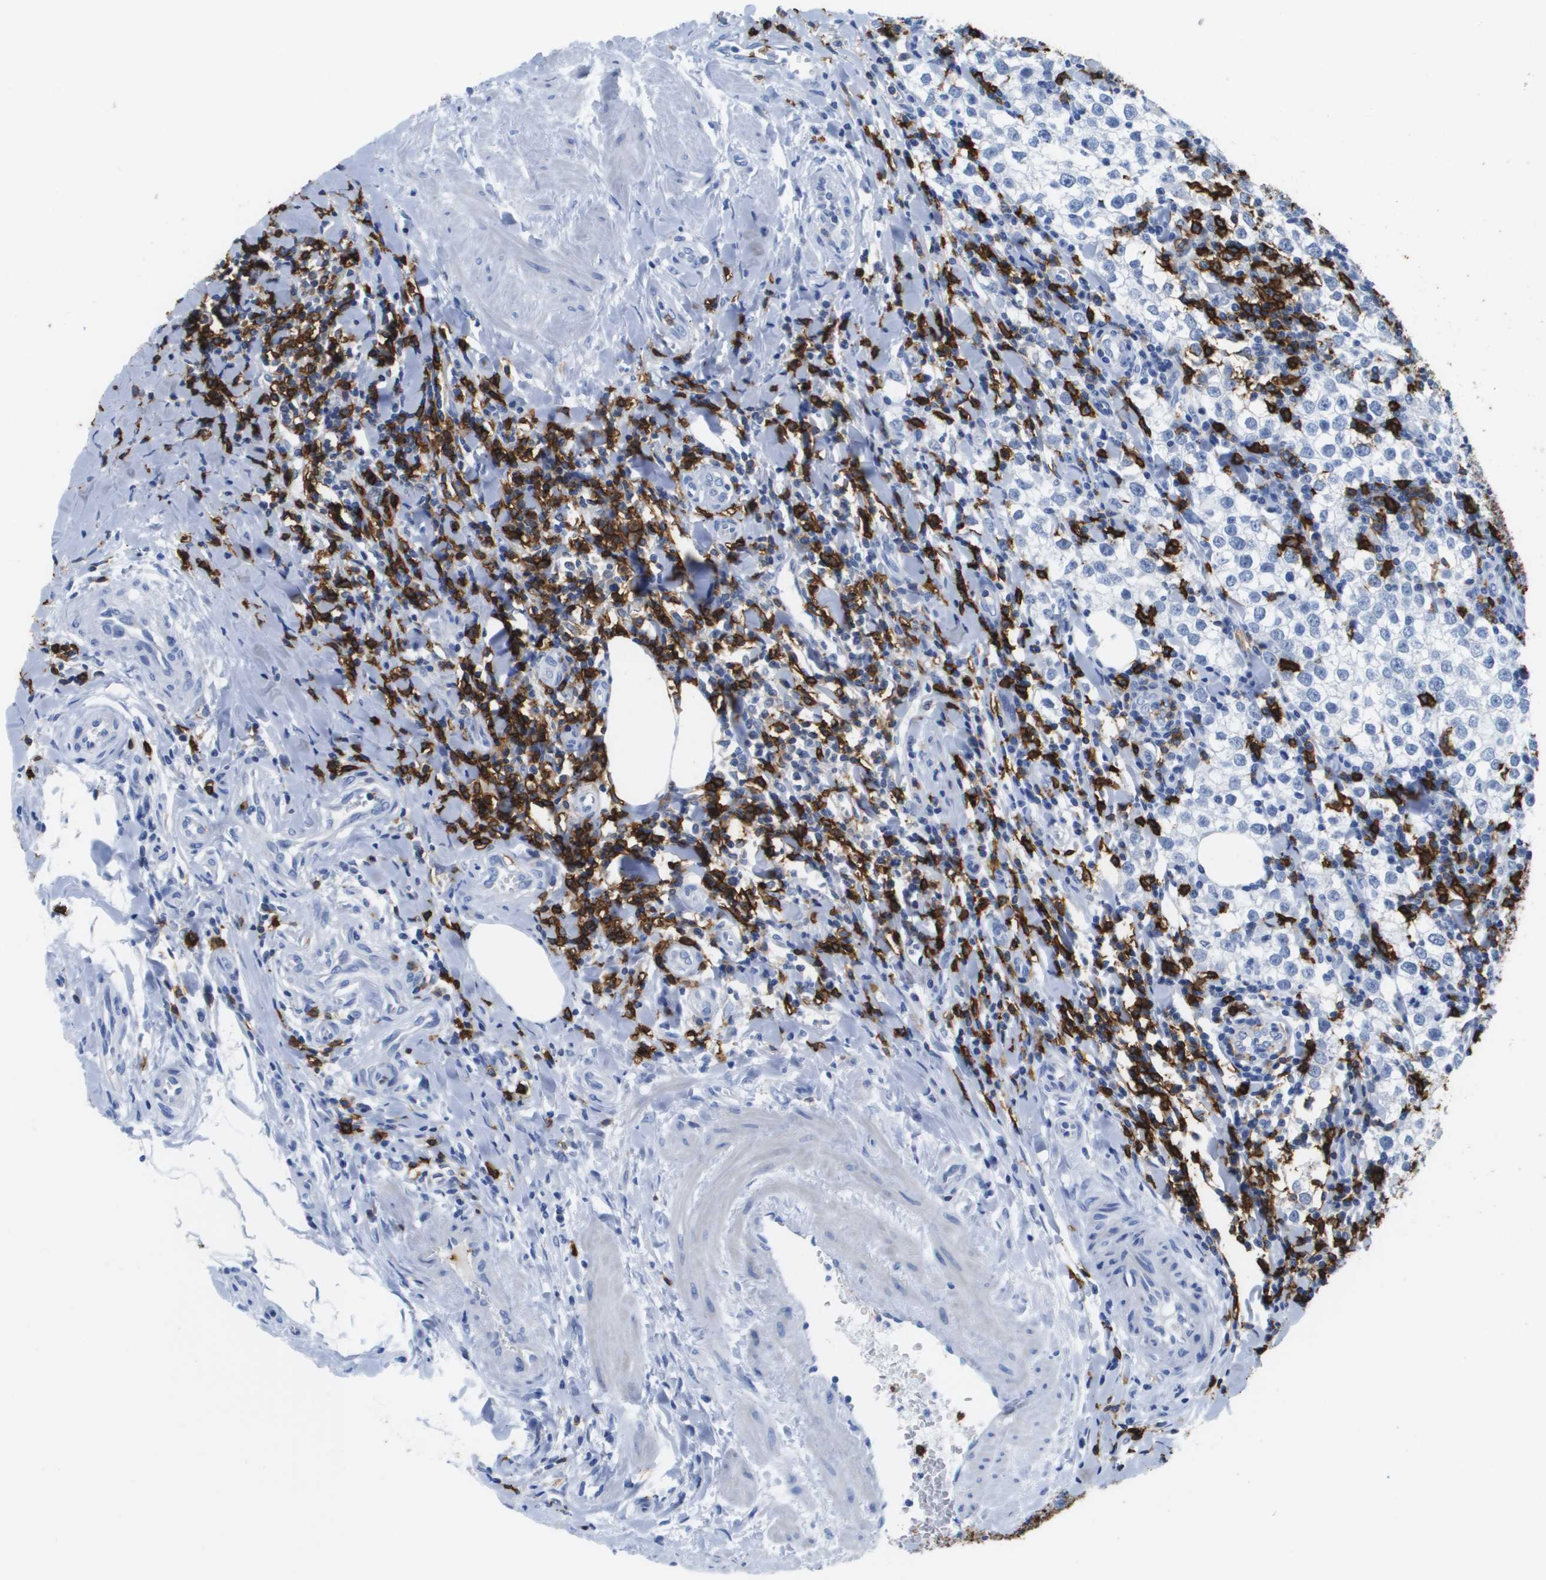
{"staining": {"intensity": "negative", "quantity": "none", "location": "none"}, "tissue": "testis cancer", "cell_type": "Tumor cells", "image_type": "cancer", "snomed": [{"axis": "morphology", "description": "Seminoma, NOS"}, {"axis": "morphology", "description": "Carcinoma, Embryonal, NOS"}, {"axis": "topography", "description": "Testis"}], "caption": "An image of testis cancer stained for a protein exhibits no brown staining in tumor cells. (Brightfield microscopy of DAB (3,3'-diaminobenzidine) IHC at high magnification).", "gene": "MS4A1", "patient": {"sex": "male", "age": 36}}